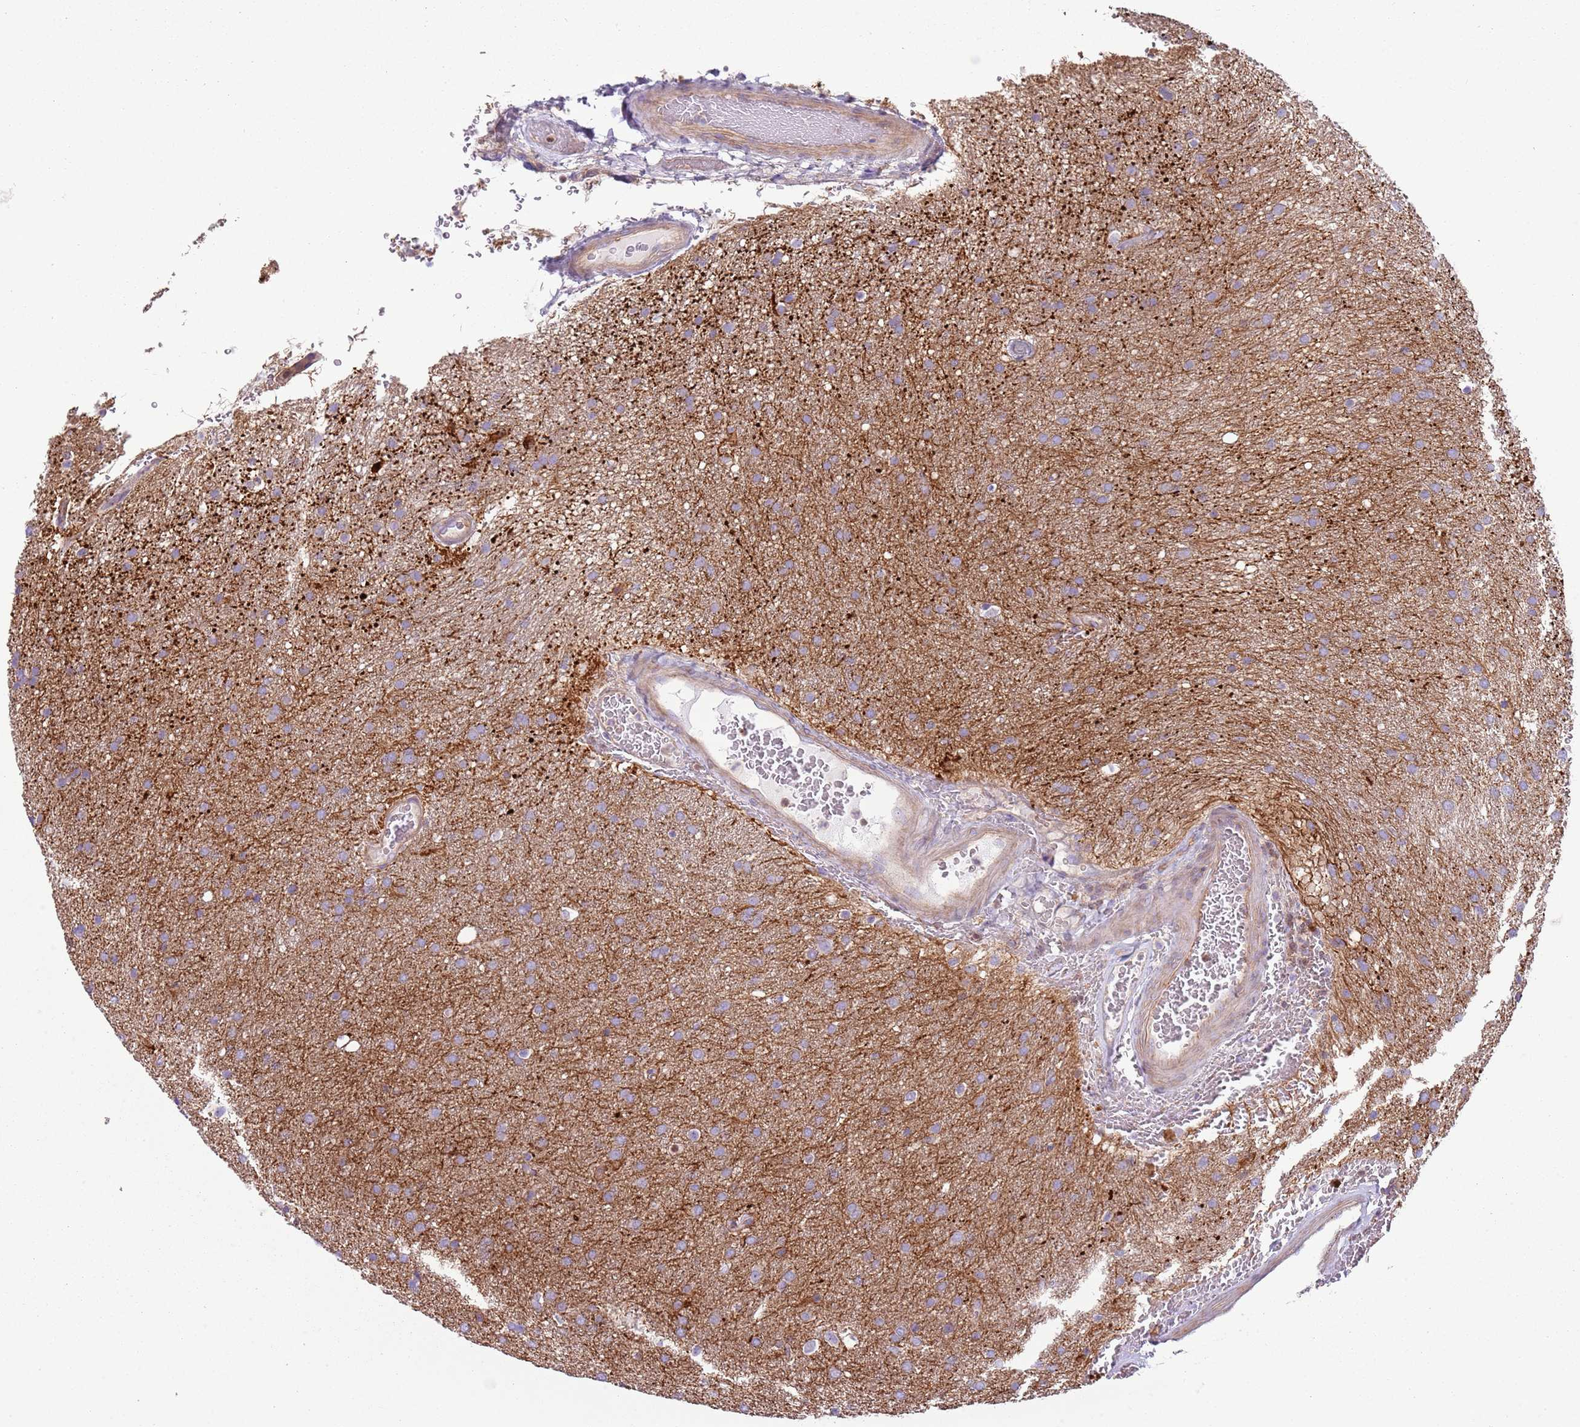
{"staining": {"intensity": "weak", "quantity": "25%-75%", "location": "cytoplasmic/membranous"}, "tissue": "glioma", "cell_type": "Tumor cells", "image_type": "cancer", "snomed": [{"axis": "morphology", "description": "Glioma, malignant, Low grade"}, {"axis": "topography", "description": "Brain"}], "caption": "Weak cytoplasmic/membranous expression is identified in about 25%-75% of tumor cells in malignant low-grade glioma.", "gene": "GNAI3", "patient": {"sex": "female", "age": 32}}